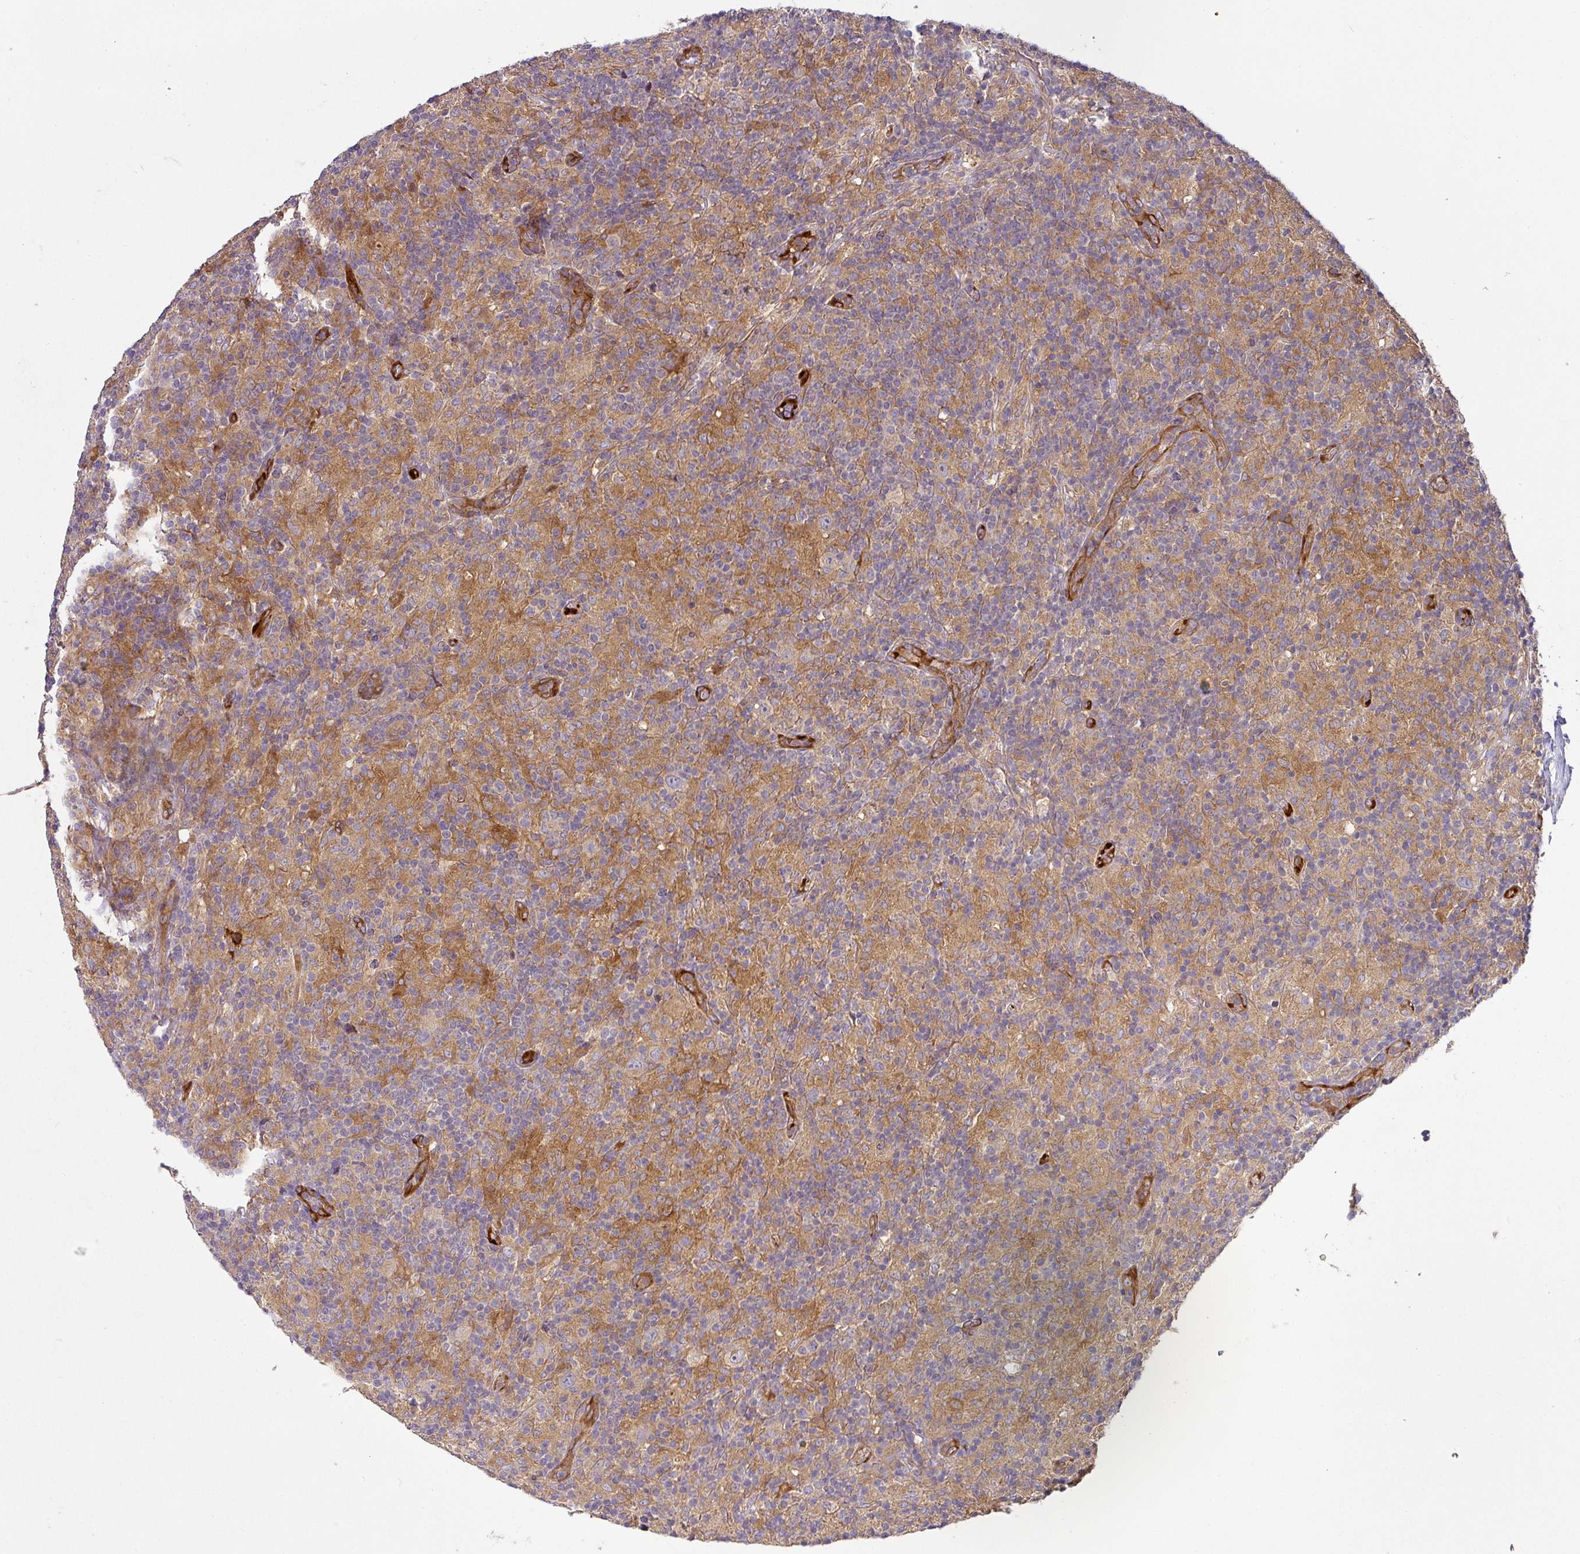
{"staining": {"intensity": "moderate", "quantity": "25%-75%", "location": "cytoplasmic/membranous"}, "tissue": "lymphoma", "cell_type": "Tumor cells", "image_type": "cancer", "snomed": [{"axis": "morphology", "description": "Hodgkin's disease, NOS"}, {"axis": "topography", "description": "Lymph node"}], "caption": "Immunohistochemistry (IHC) of Hodgkin's disease exhibits medium levels of moderate cytoplasmic/membranous positivity in approximately 25%-75% of tumor cells.", "gene": "SKIC2", "patient": {"sex": "male", "age": 70}}